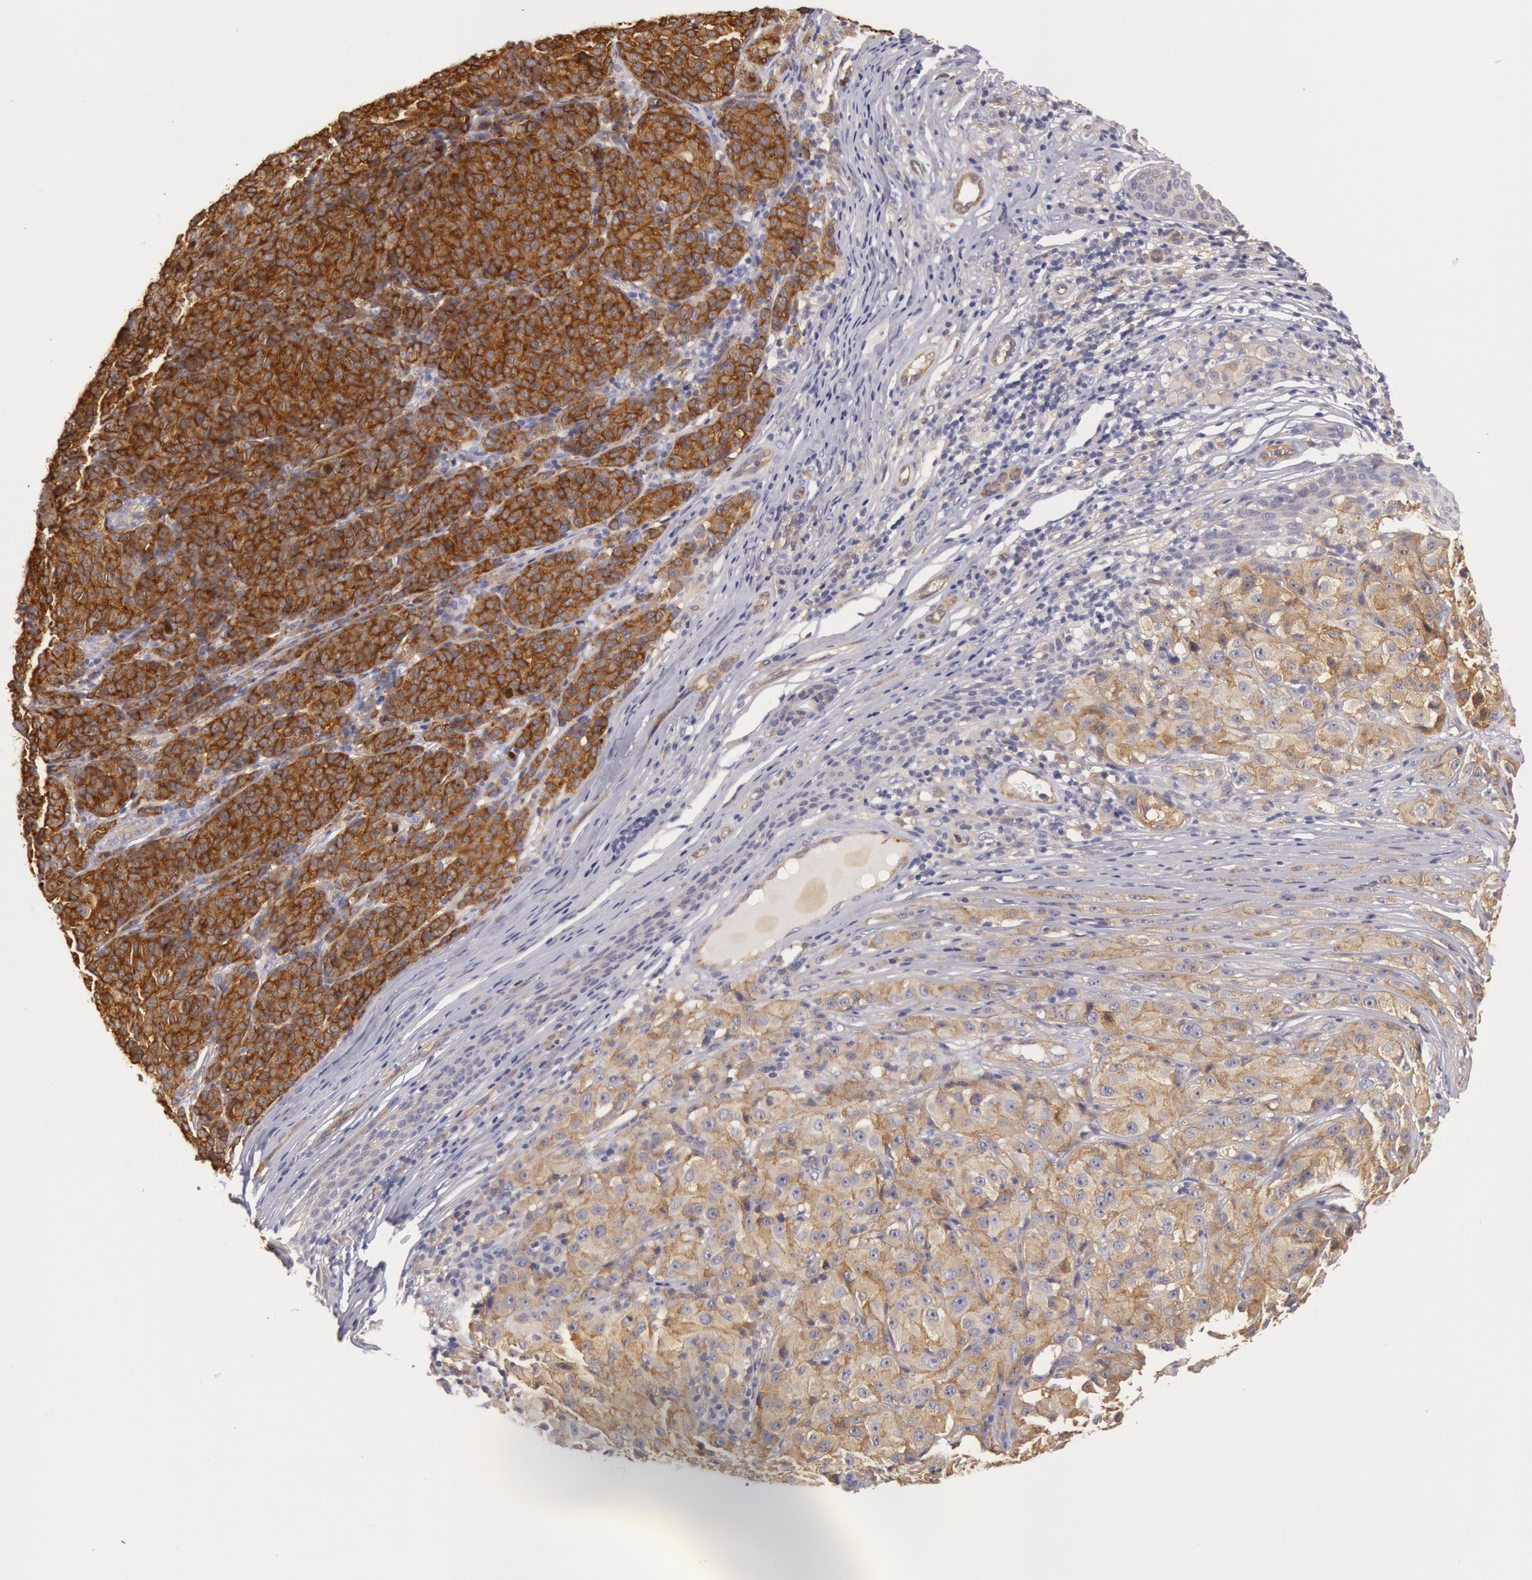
{"staining": {"intensity": "moderate", "quantity": ">75%", "location": "cytoplasmic/membranous"}, "tissue": "melanoma", "cell_type": "Tumor cells", "image_type": "cancer", "snomed": [{"axis": "morphology", "description": "Malignant melanoma, NOS"}, {"axis": "topography", "description": "Skin"}], "caption": "Immunohistochemistry (IHC) photomicrograph of neoplastic tissue: melanoma stained using immunohistochemistry (IHC) displays medium levels of moderate protein expression localized specifically in the cytoplasmic/membranous of tumor cells, appearing as a cytoplasmic/membranous brown color.", "gene": "MYO5A", "patient": {"sex": "male", "age": 56}}